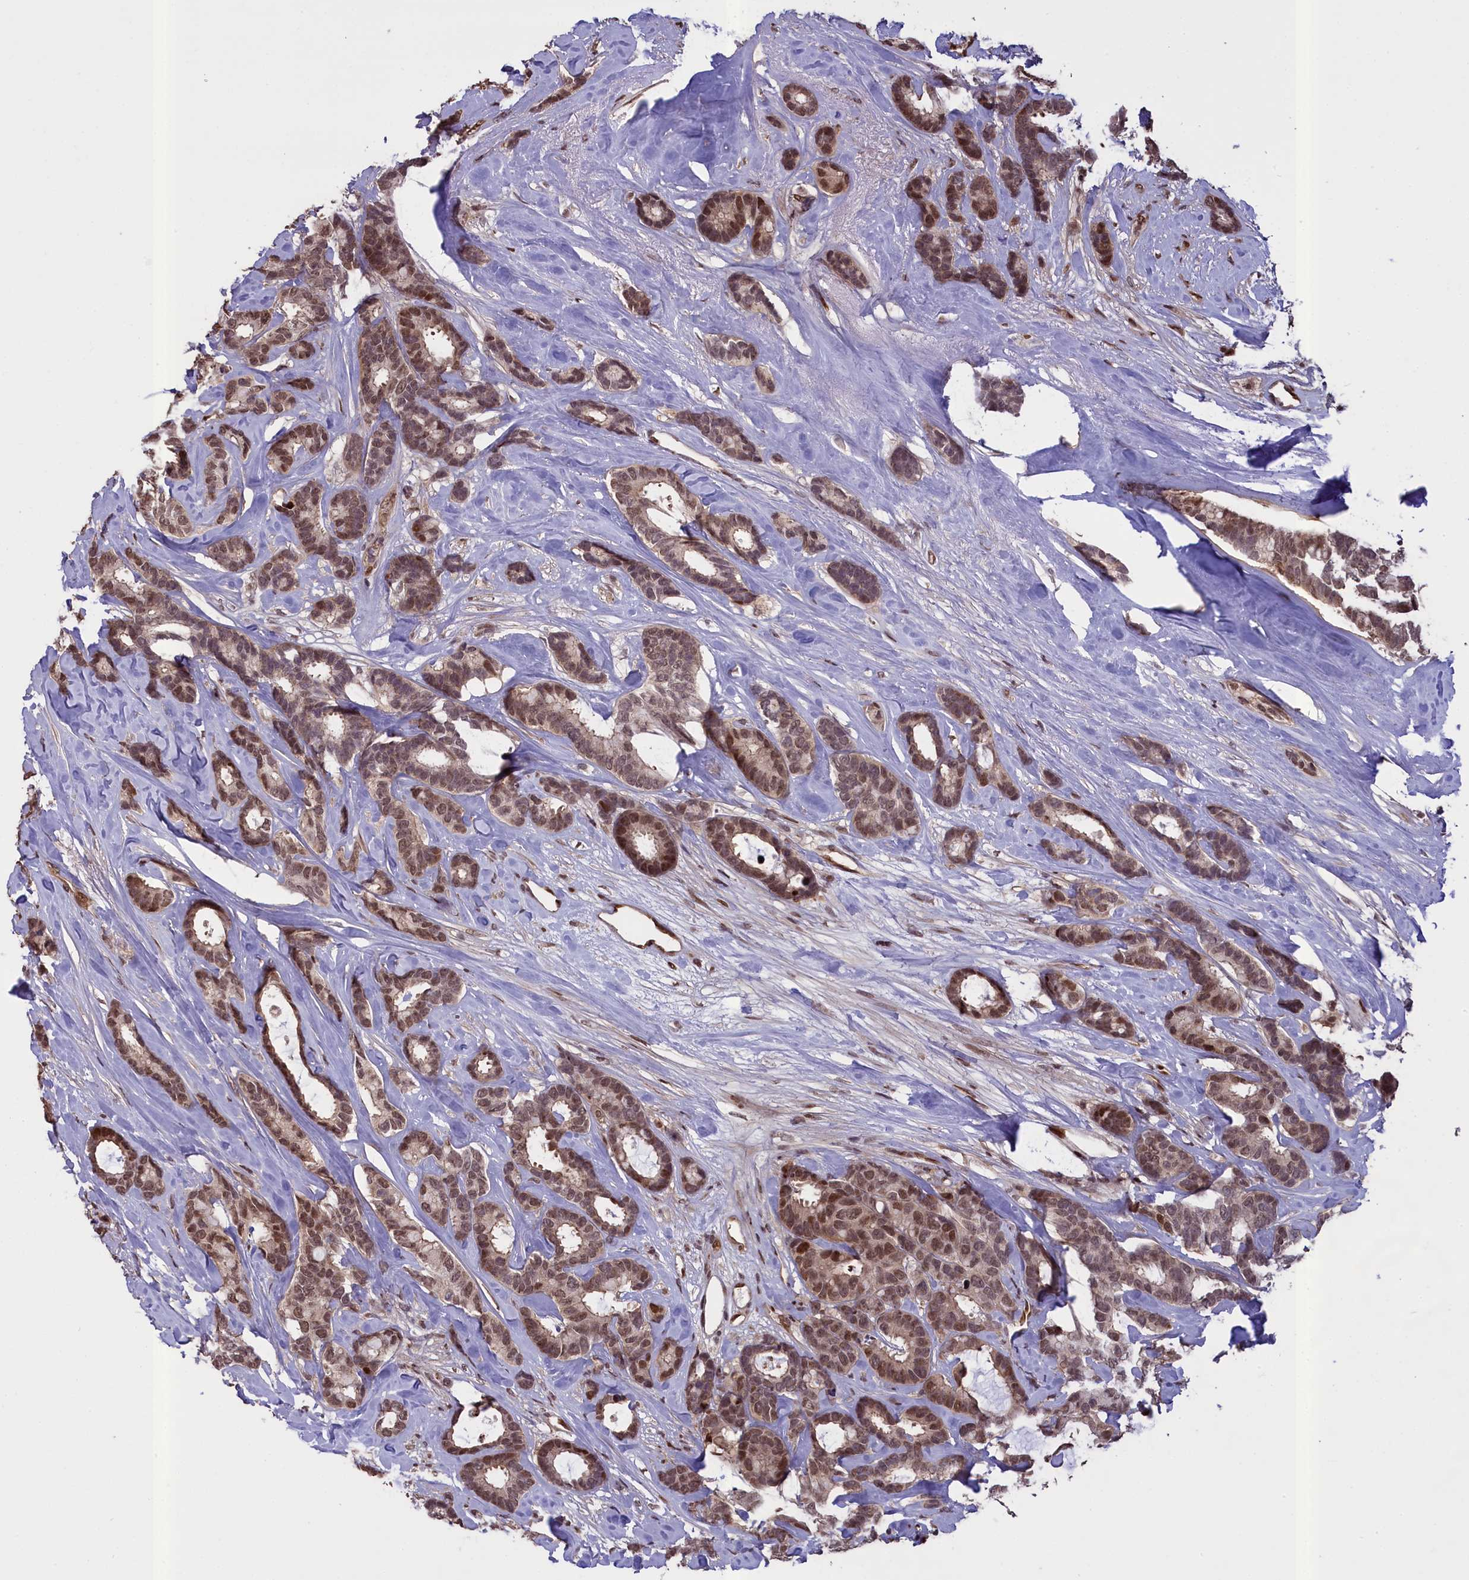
{"staining": {"intensity": "moderate", "quantity": ">75%", "location": "nuclear"}, "tissue": "breast cancer", "cell_type": "Tumor cells", "image_type": "cancer", "snomed": [{"axis": "morphology", "description": "Duct carcinoma"}, {"axis": "topography", "description": "Breast"}], "caption": "Protein expression analysis of human intraductal carcinoma (breast) reveals moderate nuclear expression in approximately >75% of tumor cells.", "gene": "RELB", "patient": {"sex": "female", "age": 87}}